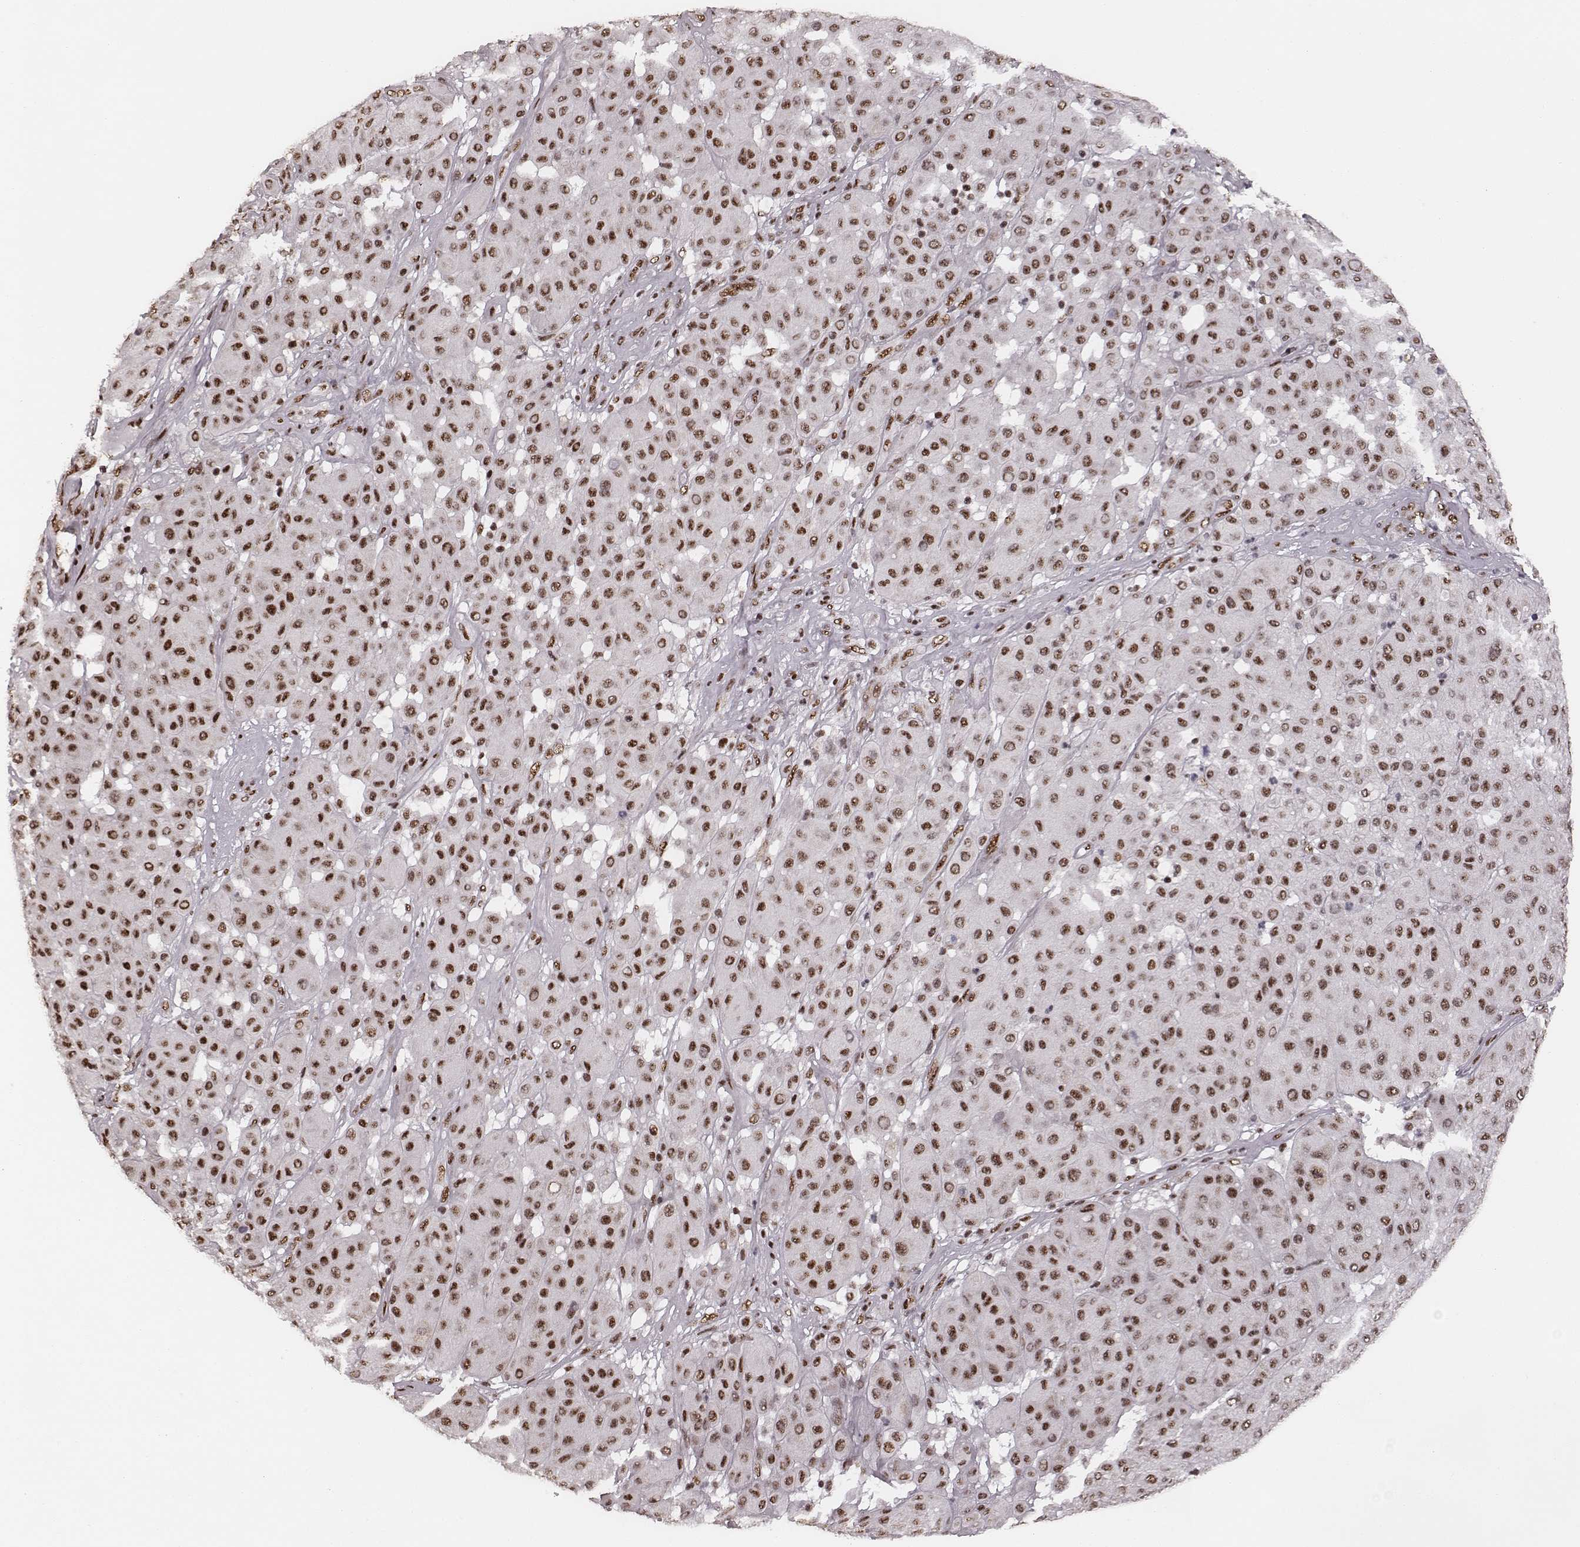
{"staining": {"intensity": "moderate", "quantity": ">75%", "location": "nuclear"}, "tissue": "melanoma", "cell_type": "Tumor cells", "image_type": "cancer", "snomed": [{"axis": "morphology", "description": "Malignant melanoma, Metastatic site"}, {"axis": "topography", "description": "Smooth muscle"}], "caption": "Immunohistochemical staining of melanoma demonstrates moderate nuclear protein expression in approximately >75% of tumor cells.", "gene": "LUC7L", "patient": {"sex": "male", "age": 41}}